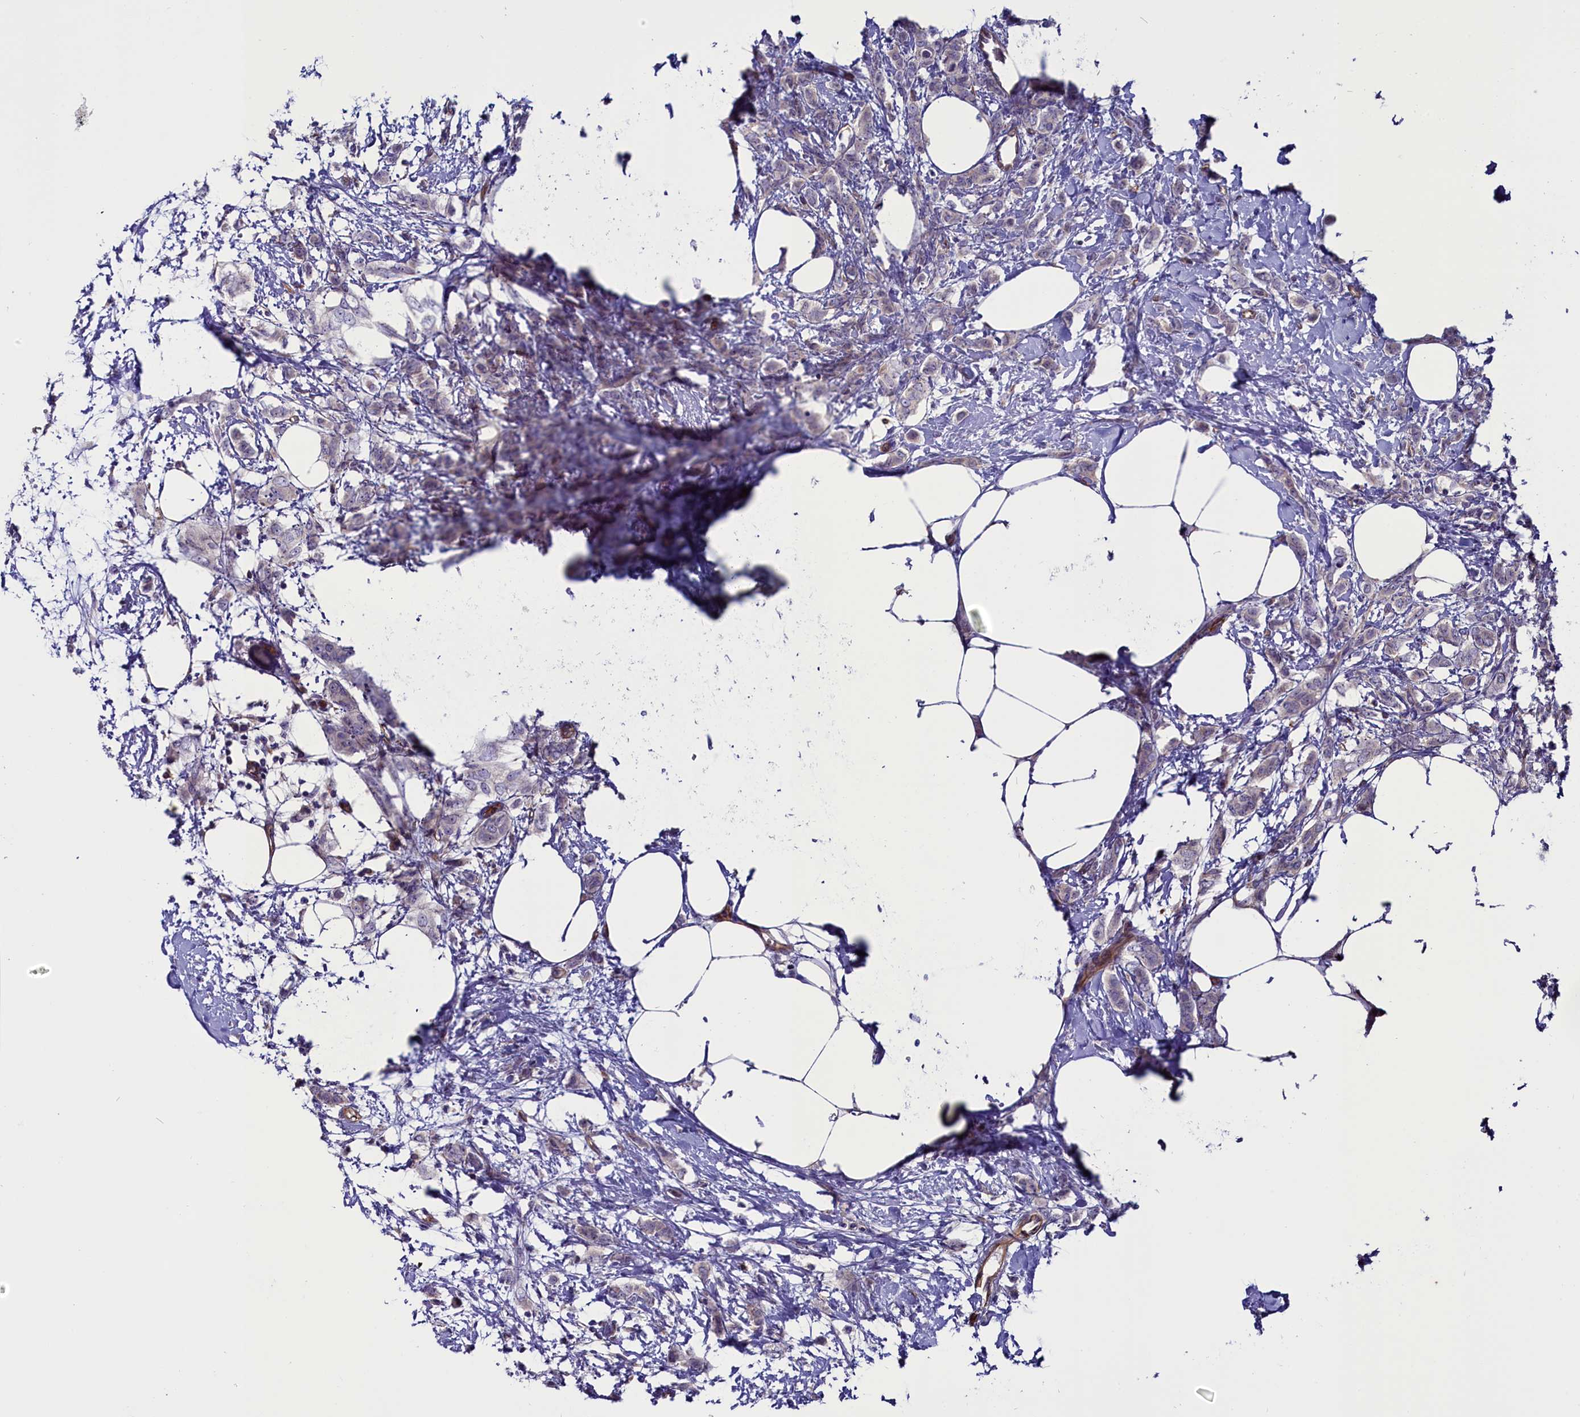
{"staining": {"intensity": "negative", "quantity": "none", "location": "none"}, "tissue": "breast cancer", "cell_type": "Tumor cells", "image_type": "cancer", "snomed": [{"axis": "morphology", "description": "Duct carcinoma"}, {"axis": "topography", "description": "Breast"}], "caption": "Immunohistochemistry (IHC) histopathology image of neoplastic tissue: breast cancer (infiltrating ductal carcinoma) stained with DAB exhibits no significant protein expression in tumor cells.", "gene": "PDILT", "patient": {"sex": "female", "age": 72}}